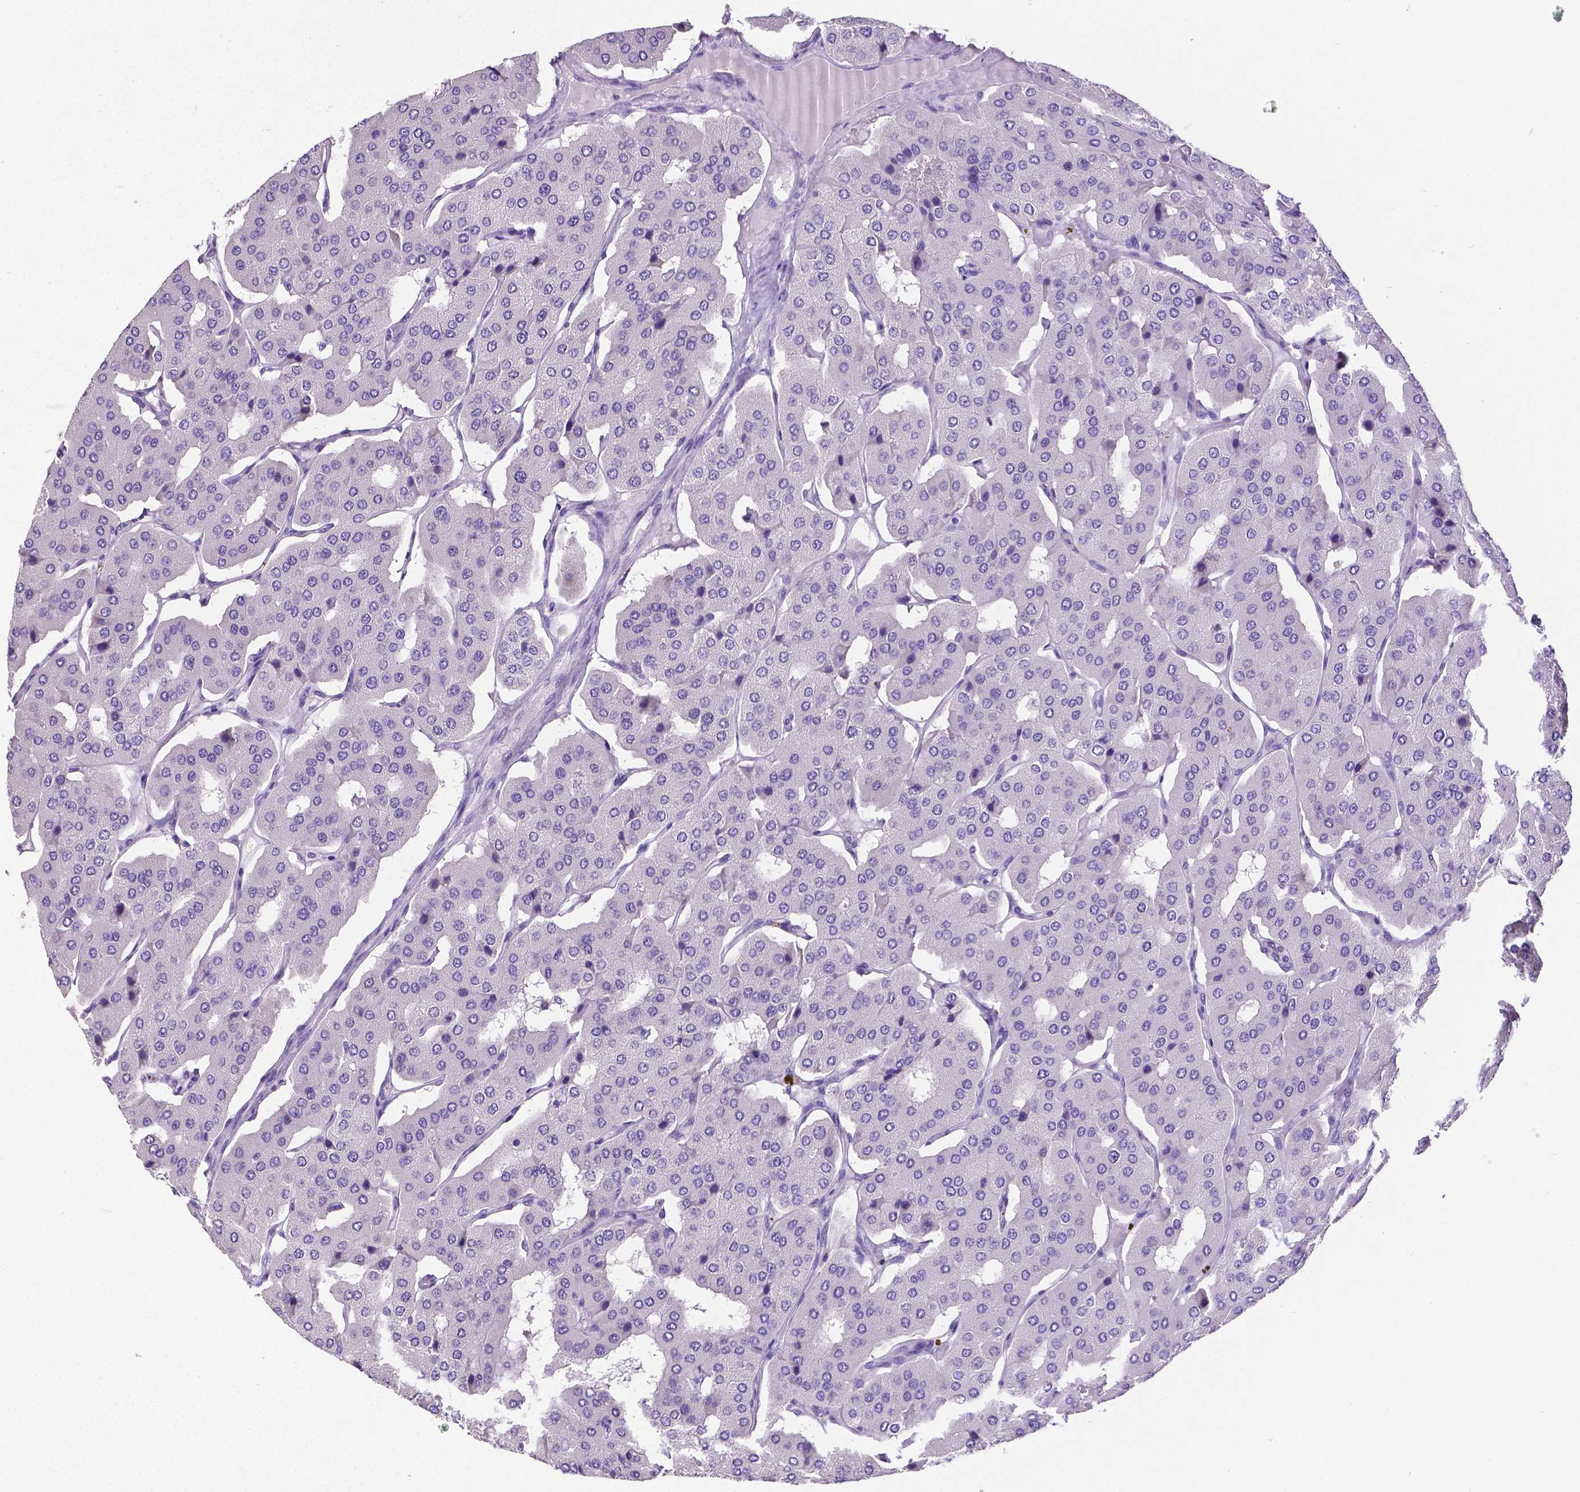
{"staining": {"intensity": "negative", "quantity": "none", "location": "none"}, "tissue": "parathyroid gland", "cell_type": "Glandular cells", "image_type": "normal", "snomed": [{"axis": "morphology", "description": "Normal tissue, NOS"}, {"axis": "morphology", "description": "Adenoma, NOS"}, {"axis": "topography", "description": "Parathyroid gland"}], "caption": "A high-resolution image shows immunohistochemistry staining of benign parathyroid gland, which demonstrates no significant expression in glandular cells.", "gene": "SATB2", "patient": {"sex": "female", "age": 86}}